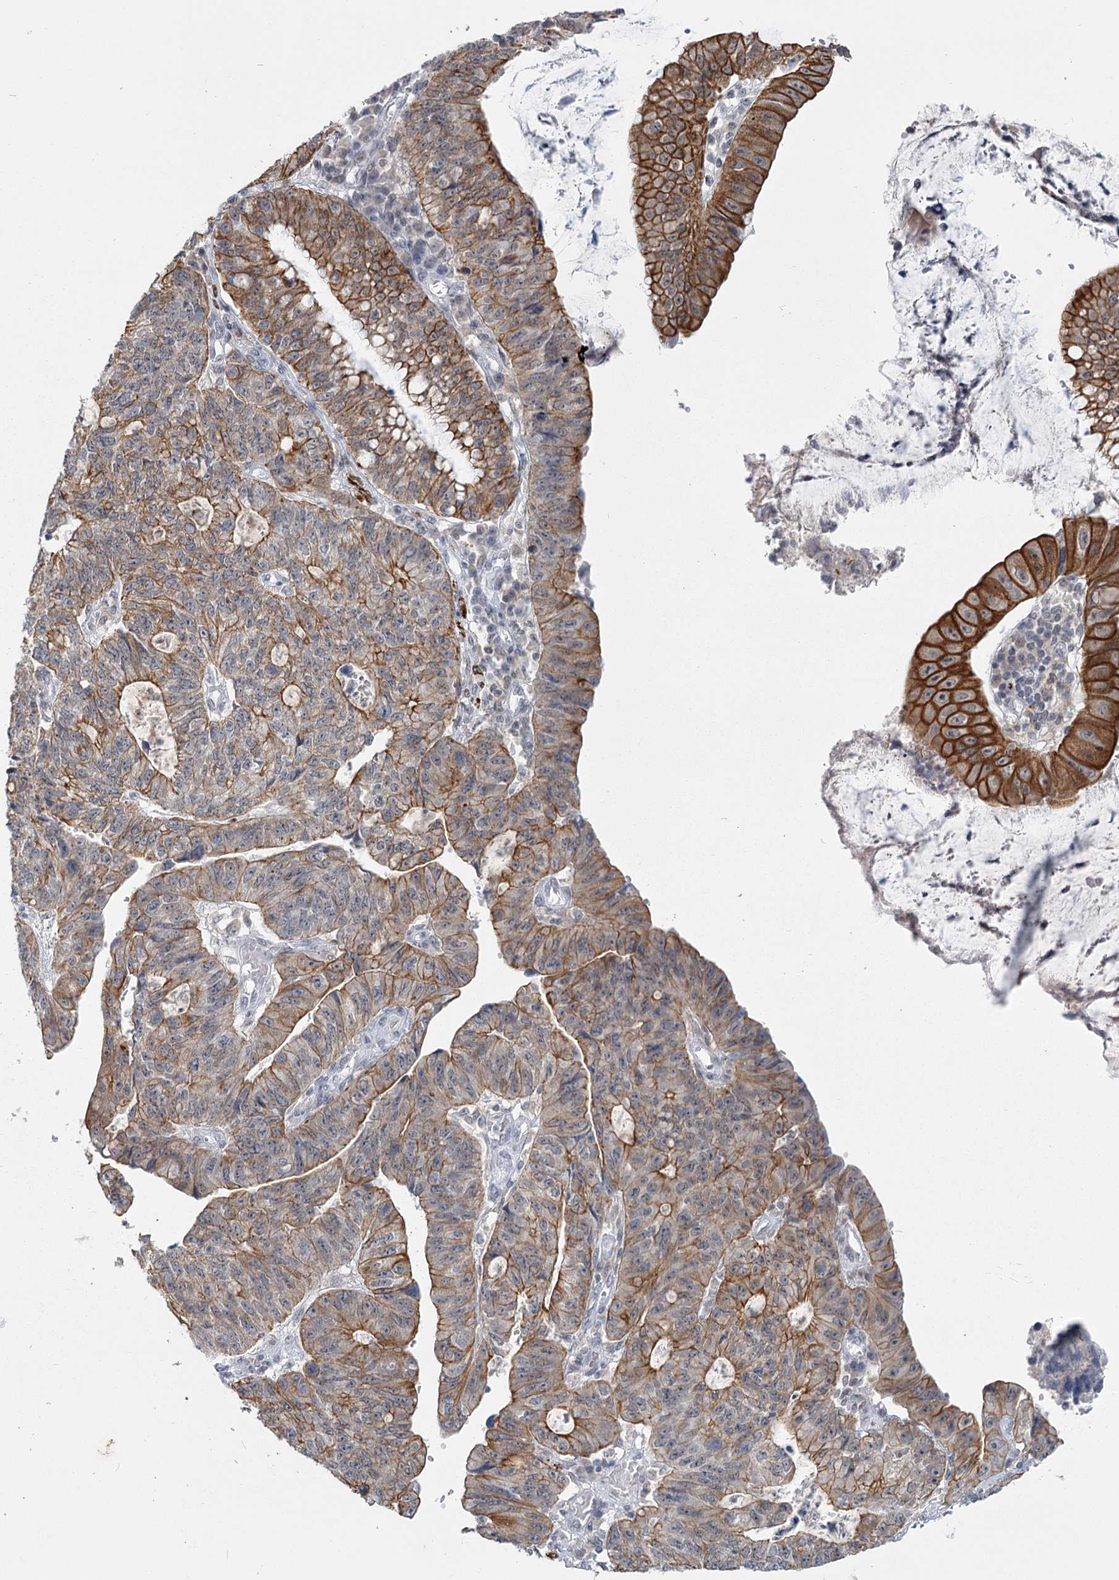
{"staining": {"intensity": "strong", "quantity": "25%-75%", "location": "cytoplasmic/membranous"}, "tissue": "stomach cancer", "cell_type": "Tumor cells", "image_type": "cancer", "snomed": [{"axis": "morphology", "description": "Adenocarcinoma, NOS"}, {"axis": "topography", "description": "Stomach"}], "caption": "Immunohistochemistry (DAB (3,3'-diaminobenzidine)) staining of adenocarcinoma (stomach) exhibits strong cytoplasmic/membranous protein positivity in approximately 25%-75% of tumor cells.", "gene": "TMEM70", "patient": {"sex": "male", "age": 59}}